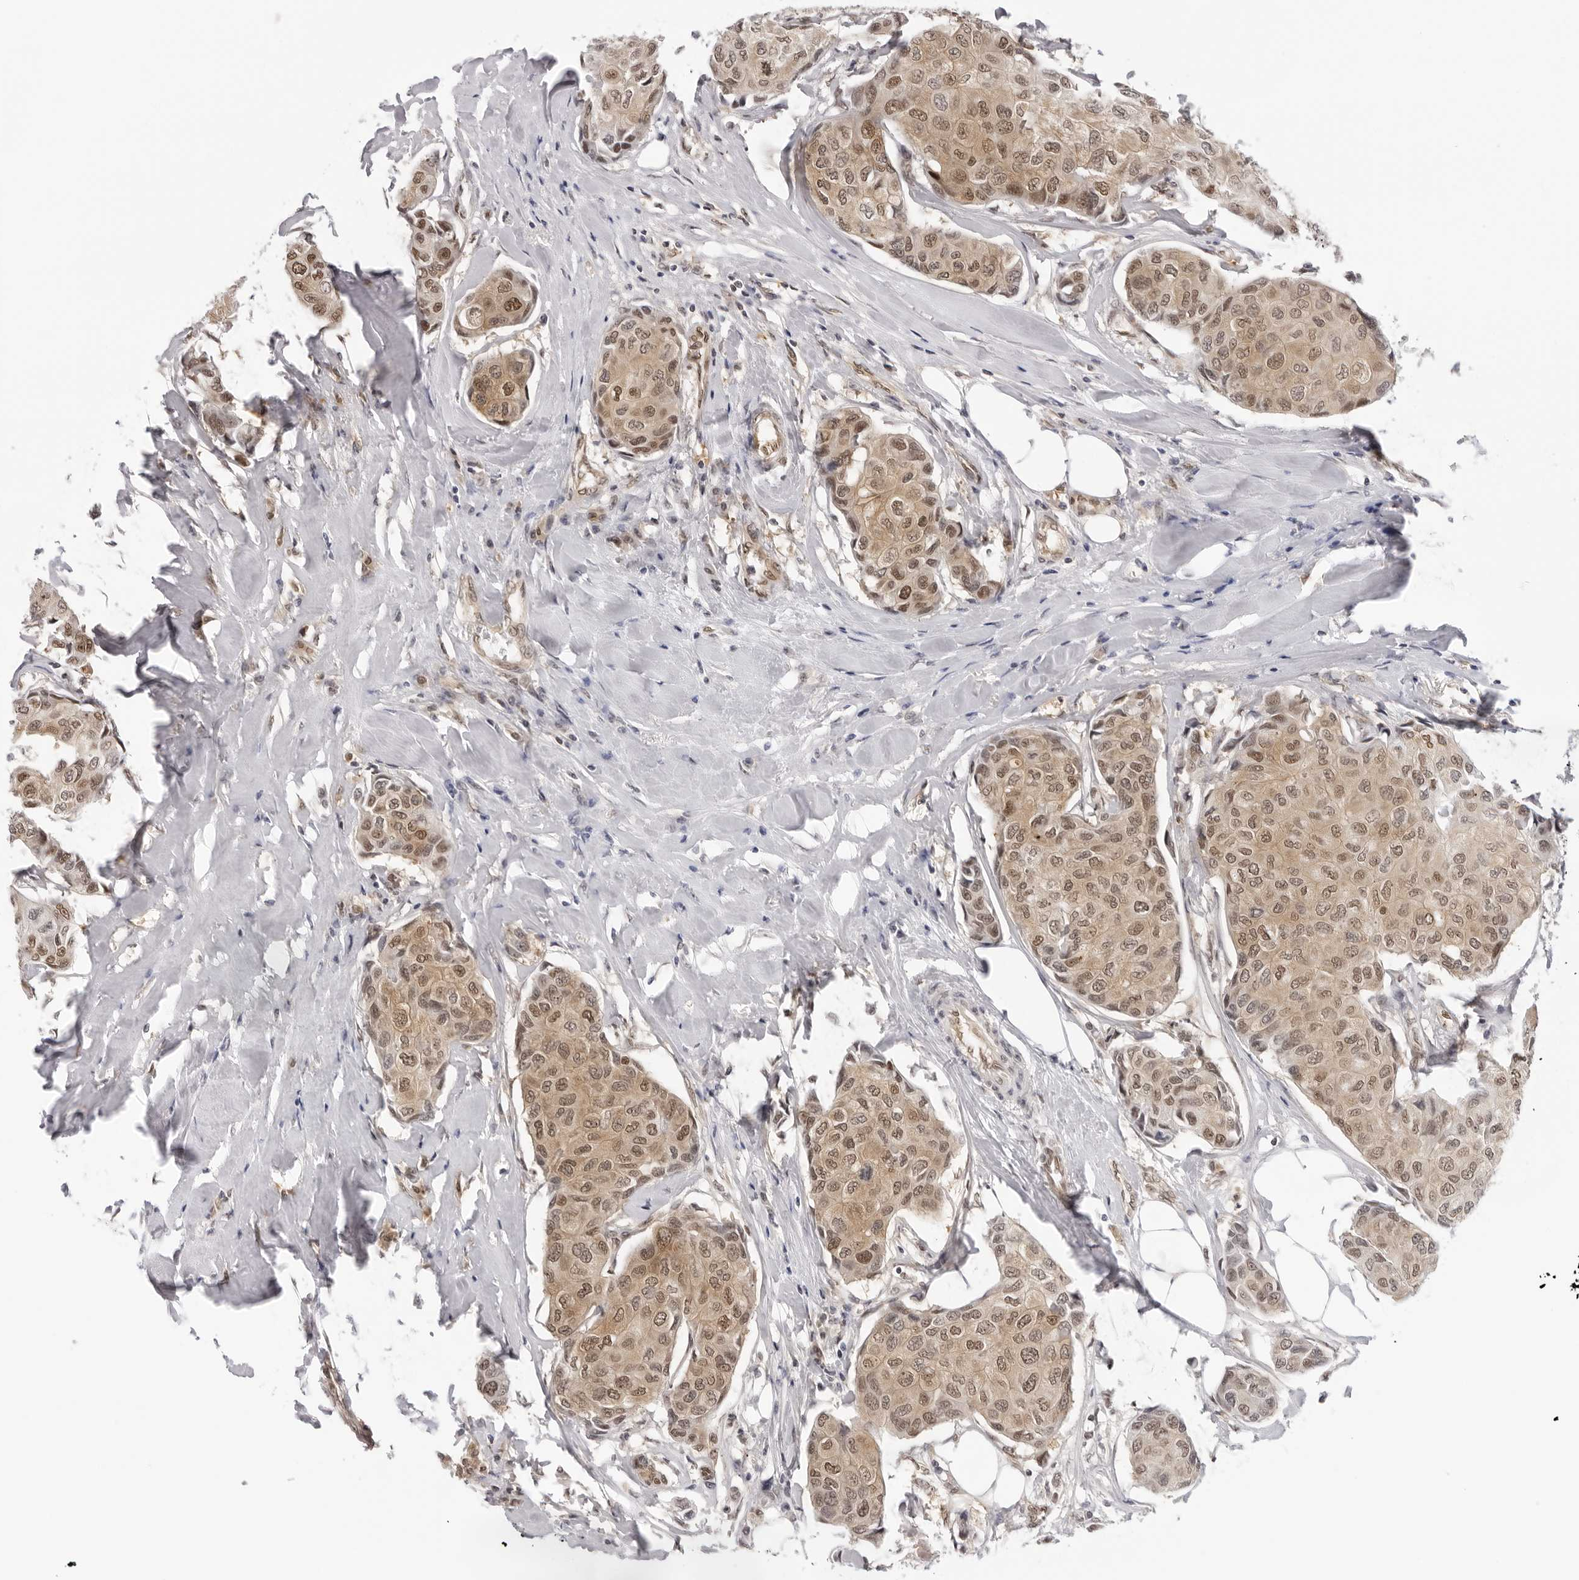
{"staining": {"intensity": "moderate", "quantity": ">75%", "location": "nuclear"}, "tissue": "breast cancer", "cell_type": "Tumor cells", "image_type": "cancer", "snomed": [{"axis": "morphology", "description": "Duct carcinoma"}, {"axis": "topography", "description": "Breast"}], "caption": "Moderate nuclear expression is present in approximately >75% of tumor cells in breast cancer.", "gene": "WDR77", "patient": {"sex": "female", "age": 80}}